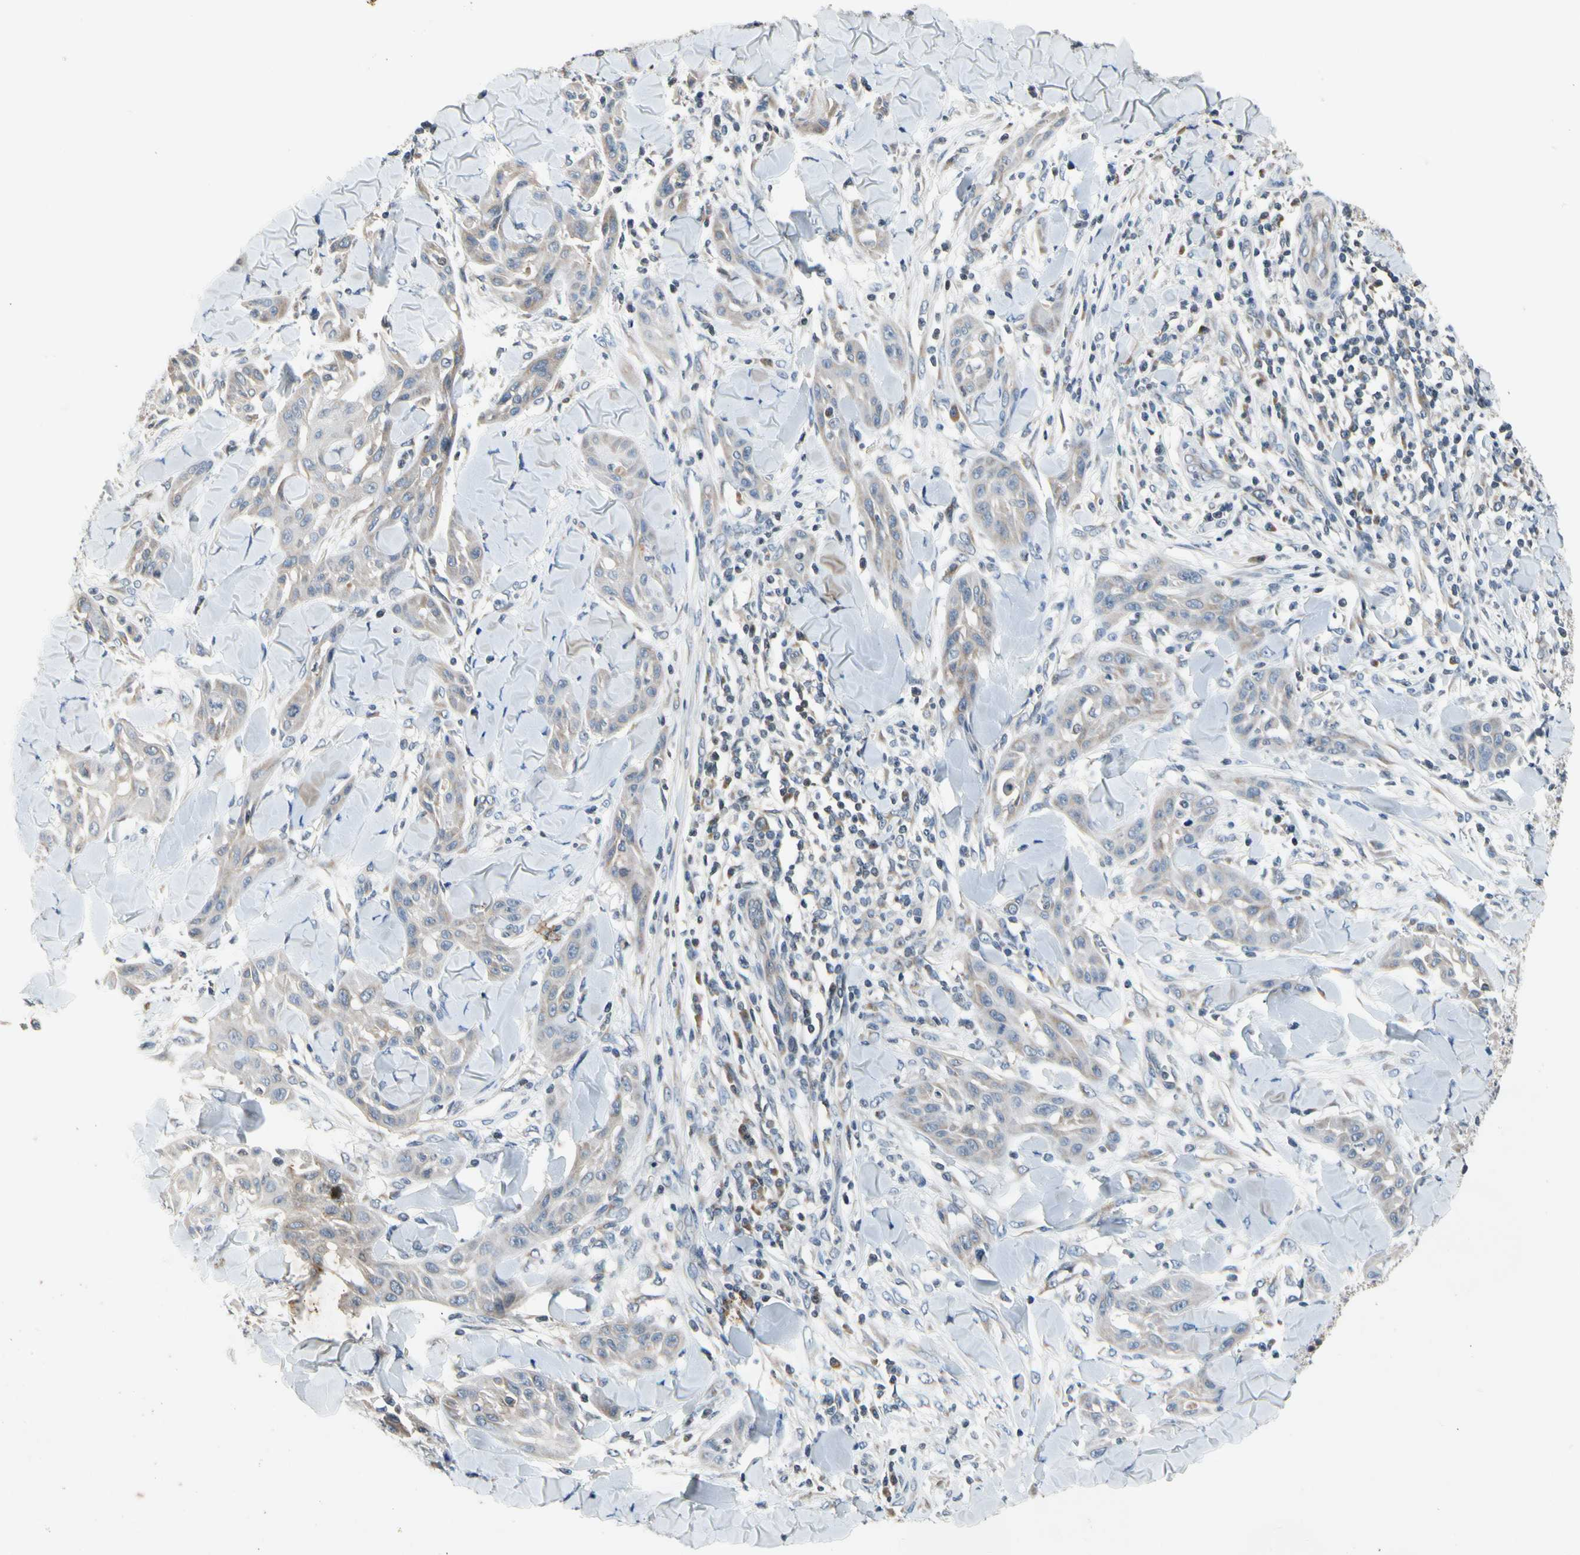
{"staining": {"intensity": "weak", "quantity": "25%-75%", "location": "cytoplasmic/membranous"}, "tissue": "skin cancer", "cell_type": "Tumor cells", "image_type": "cancer", "snomed": [{"axis": "morphology", "description": "Squamous cell carcinoma, NOS"}, {"axis": "topography", "description": "Skin"}], "caption": "Skin cancer tissue exhibits weak cytoplasmic/membranous positivity in about 25%-75% of tumor cells", "gene": "SOX30", "patient": {"sex": "male", "age": 24}}